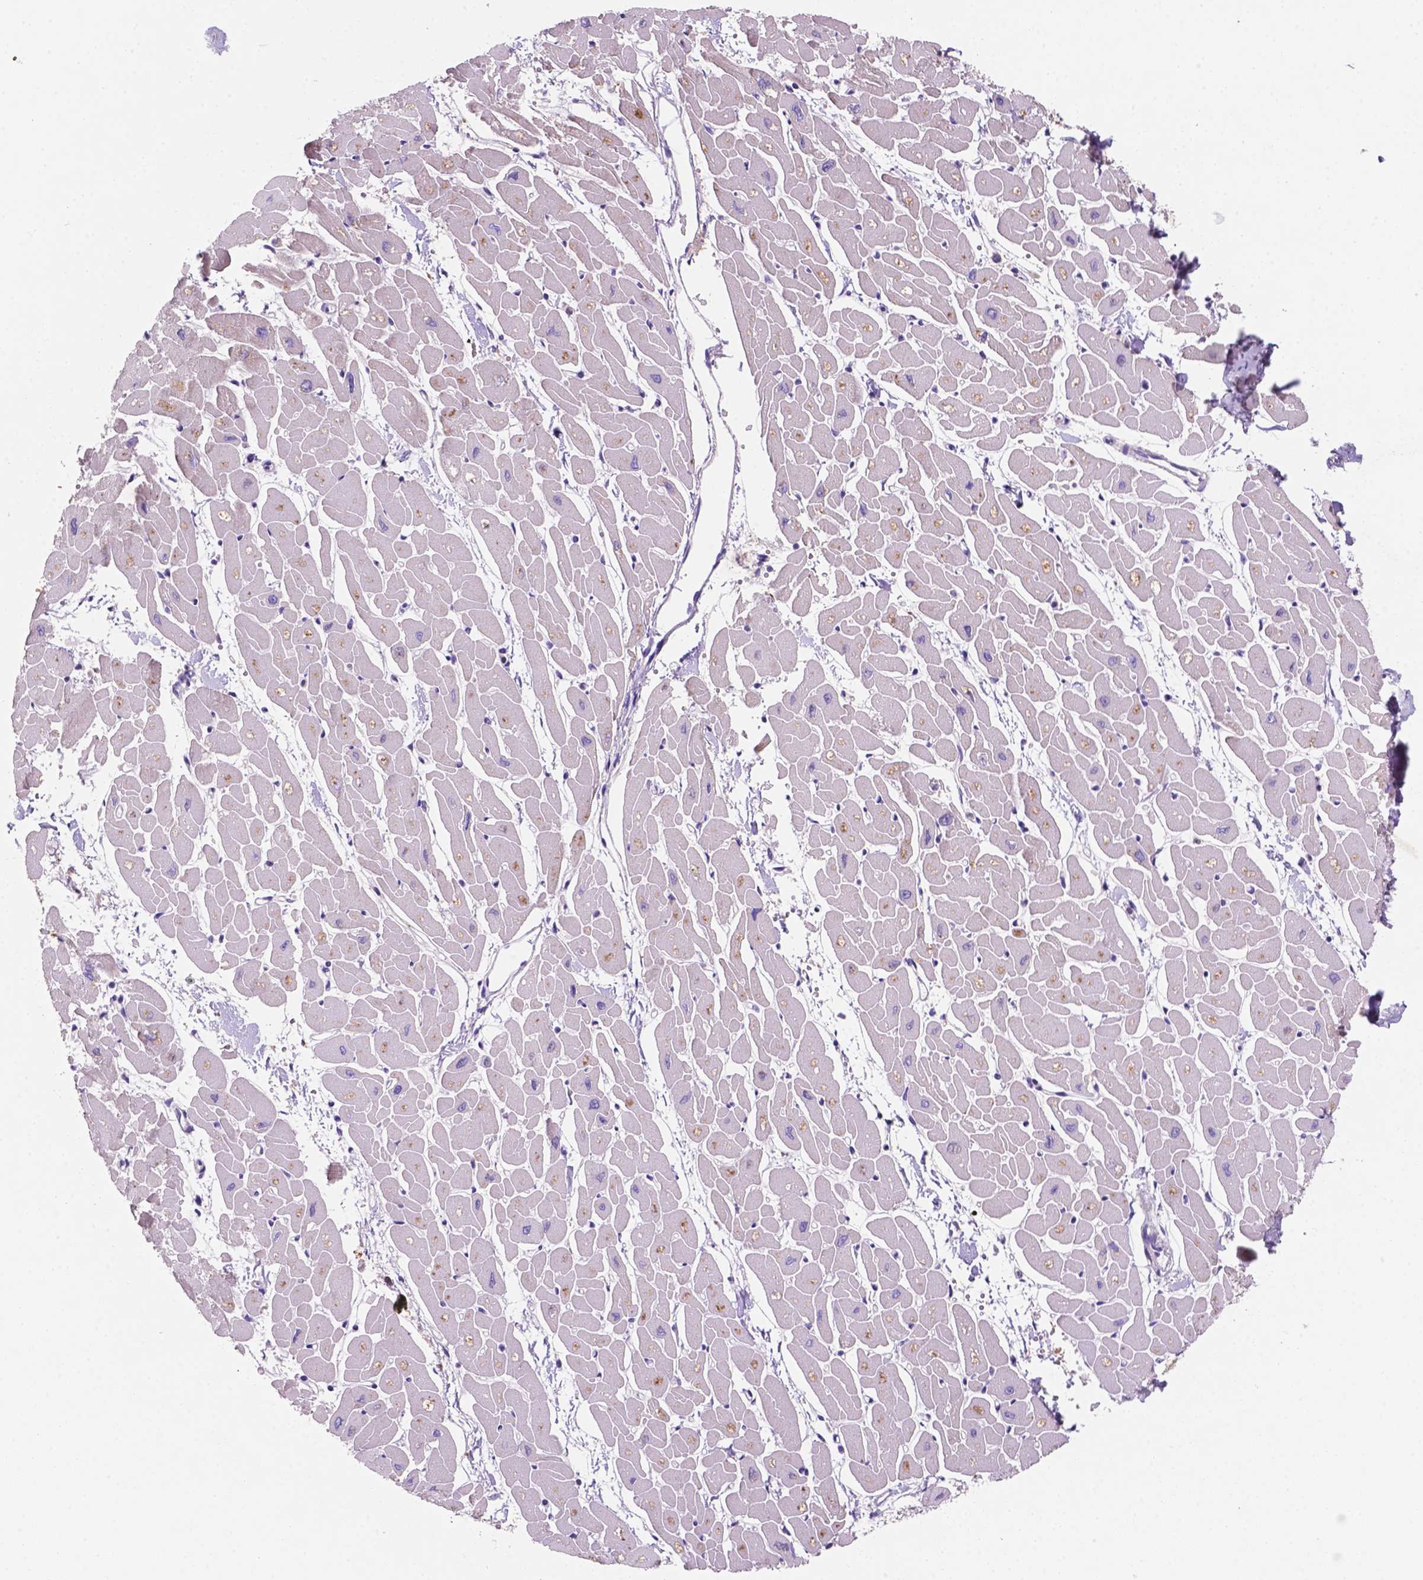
{"staining": {"intensity": "weak", "quantity": "<25%", "location": "cytoplasmic/membranous"}, "tissue": "heart muscle", "cell_type": "Cardiomyocytes", "image_type": "normal", "snomed": [{"axis": "morphology", "description": "Normal tissue, NOS"}, {"axis": "topography", "description": "Heart"}], "caption": "Immunohistochemistry (IHC) image of benign heart muscle: heart muscle stained with DAB (3,3'-diaminobenzidine) shows no significant protein positivity in cardiomyocytes.", "gene": "MKRN2OS", "patient": {"sex": "male", "age": 57}}